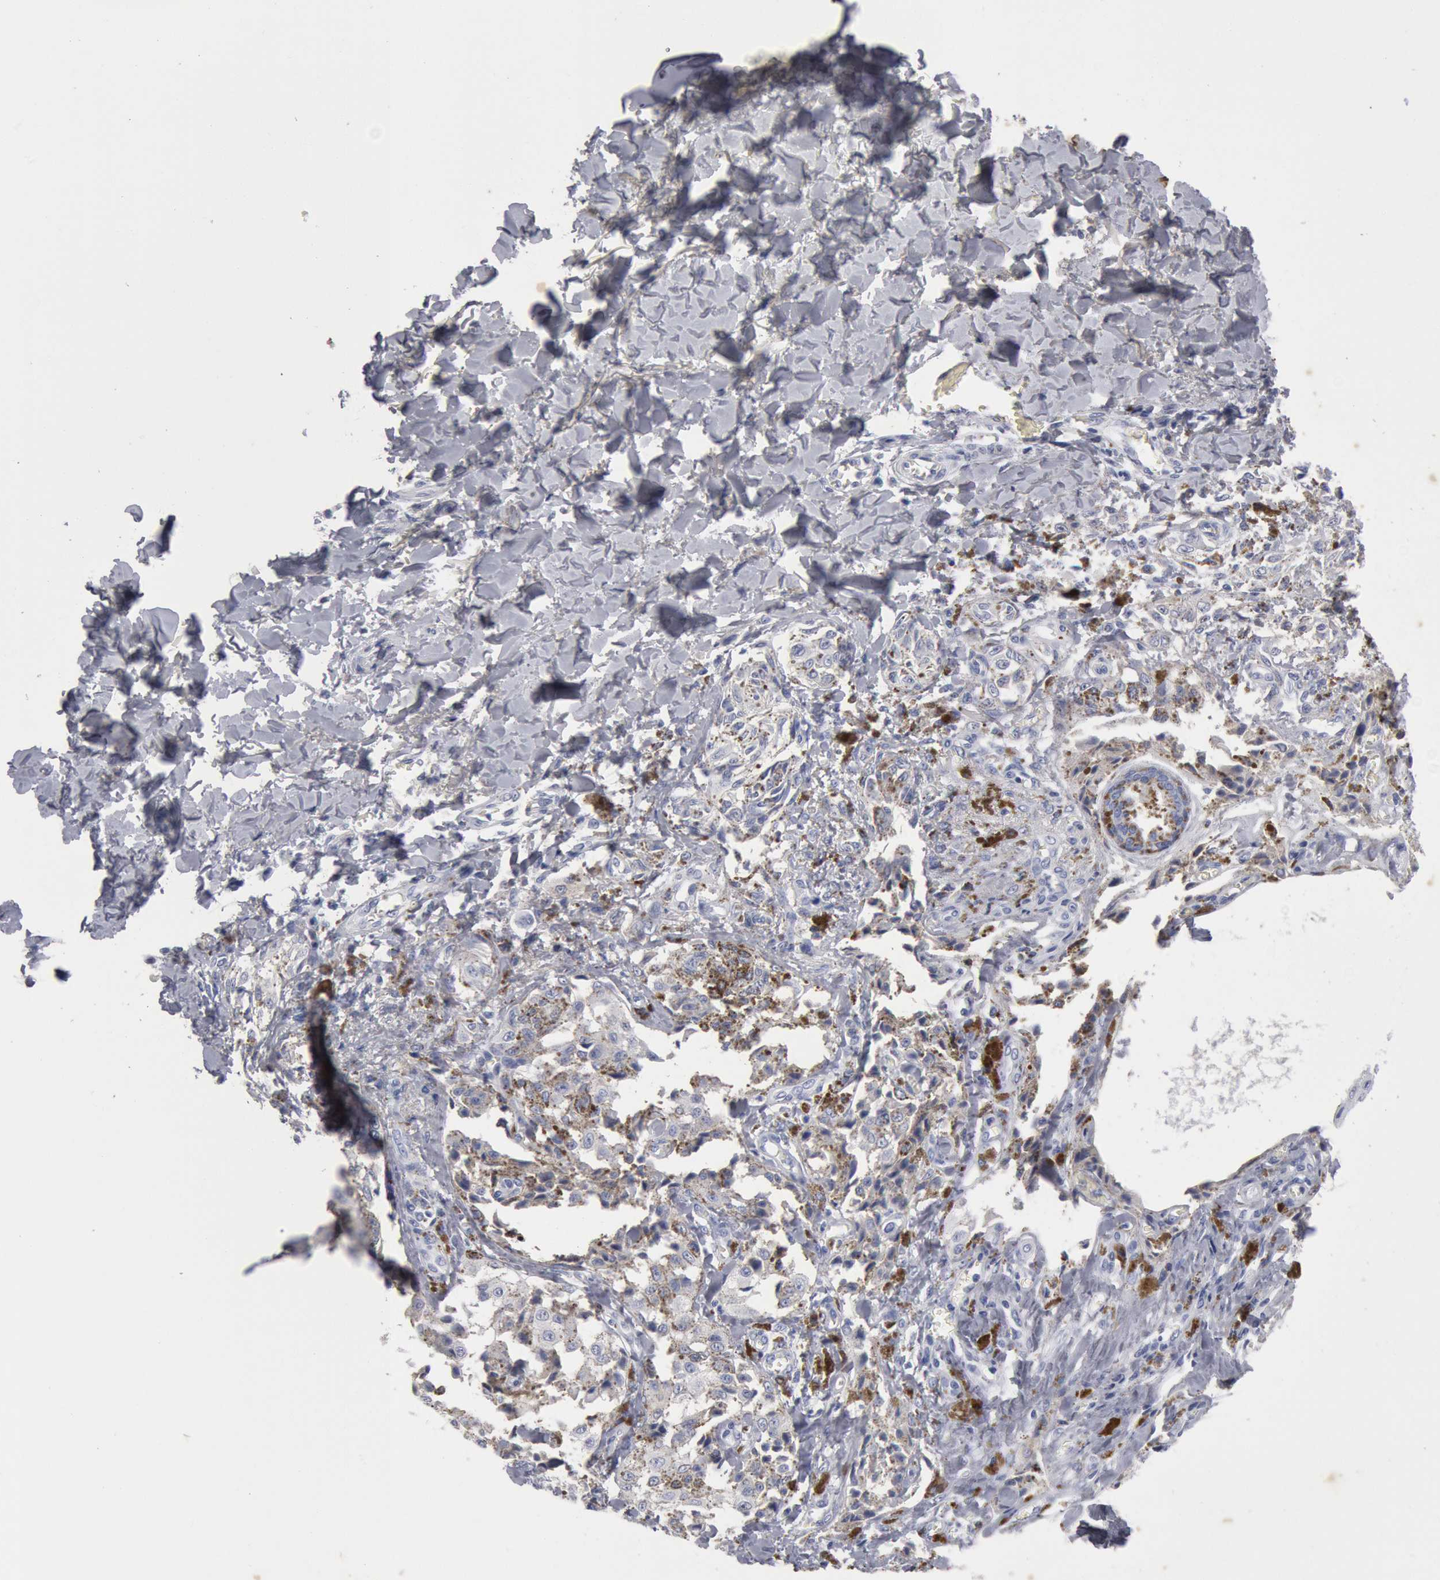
{"staining": {"intensity": "weak", "quantity": "<25%", "location": "cytoplasmic/membranous"}, "tissue": "melanoma", "cell_type": "Tumor cells", "image_type": "cancer", "snomed": [{"axis": "morphology", "description": "Malignant melanoma, NOS"}, {"axis": "topography", "description": "Skin"}], "caption": "Immunohistochemical staining of malignant melanoma displays no significant expression in tumor cells.", "gene": "FOXA2", "patient": {"sex": "female", "age": 82}}